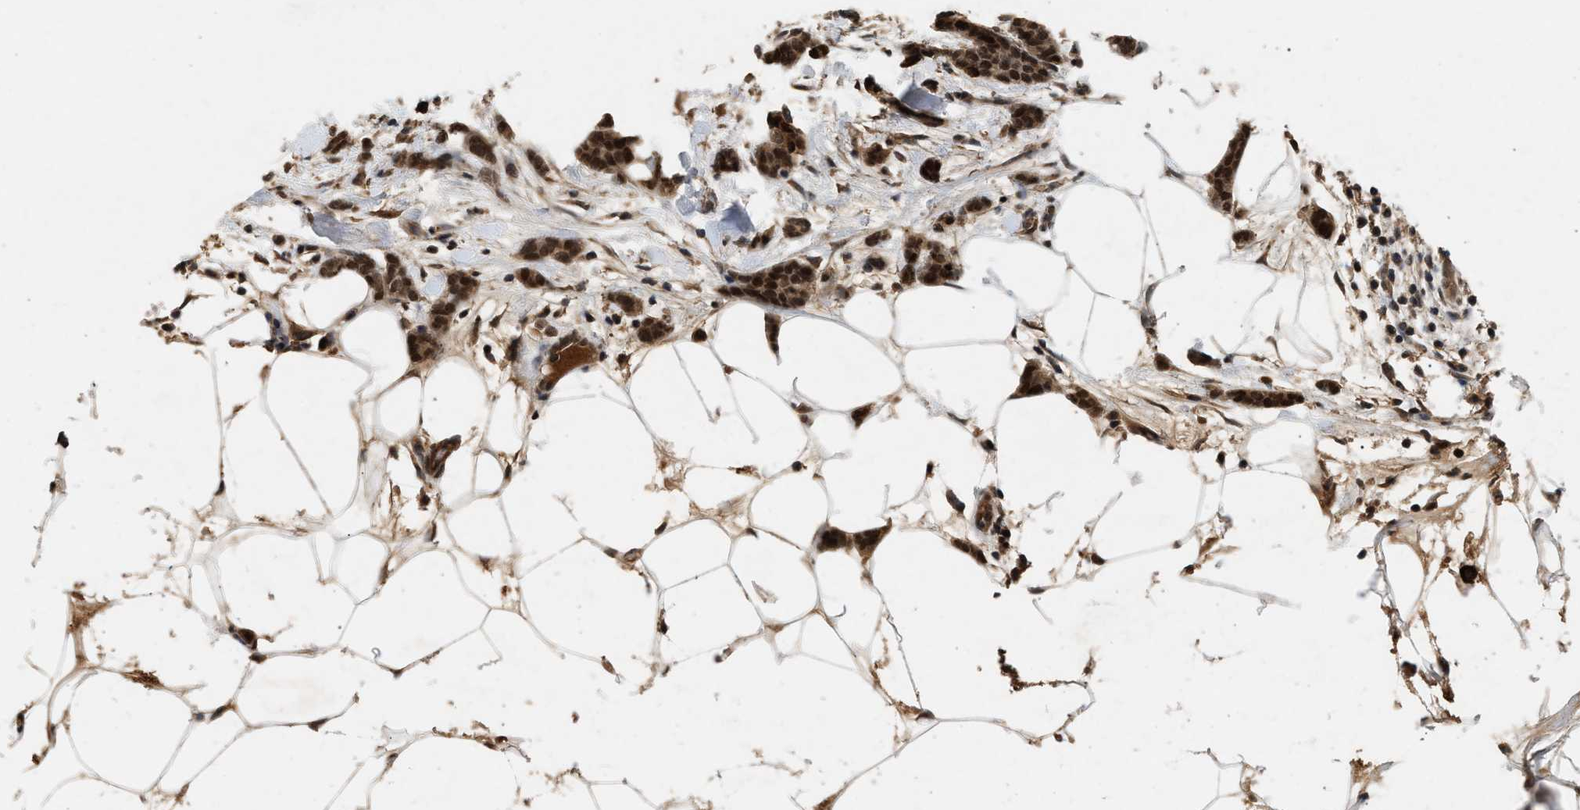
{"staining": {"intensity": "strong", "quantity": ">75%", "location": "cytoplasmic/membranous,nuclear"}, "tissue": "breast cancer", "cell_type": "Tumor cells", "image_type": "cancer", "snomed": [{"axis": "morphology", "description": "Lobular carcinoma"}, {"axis": "topography", "description": "Skin"}, {"axis": "topography", "description": "Breast"}], "caption": "Tumor cells exhibit high levels of strong cytoplasmic/membranous and nuclear expression in approximately >75% of cells in human lobular carcinoma (breast).", "gene": "RUSC2", "patient": {"sex": "female", "age": 46}}